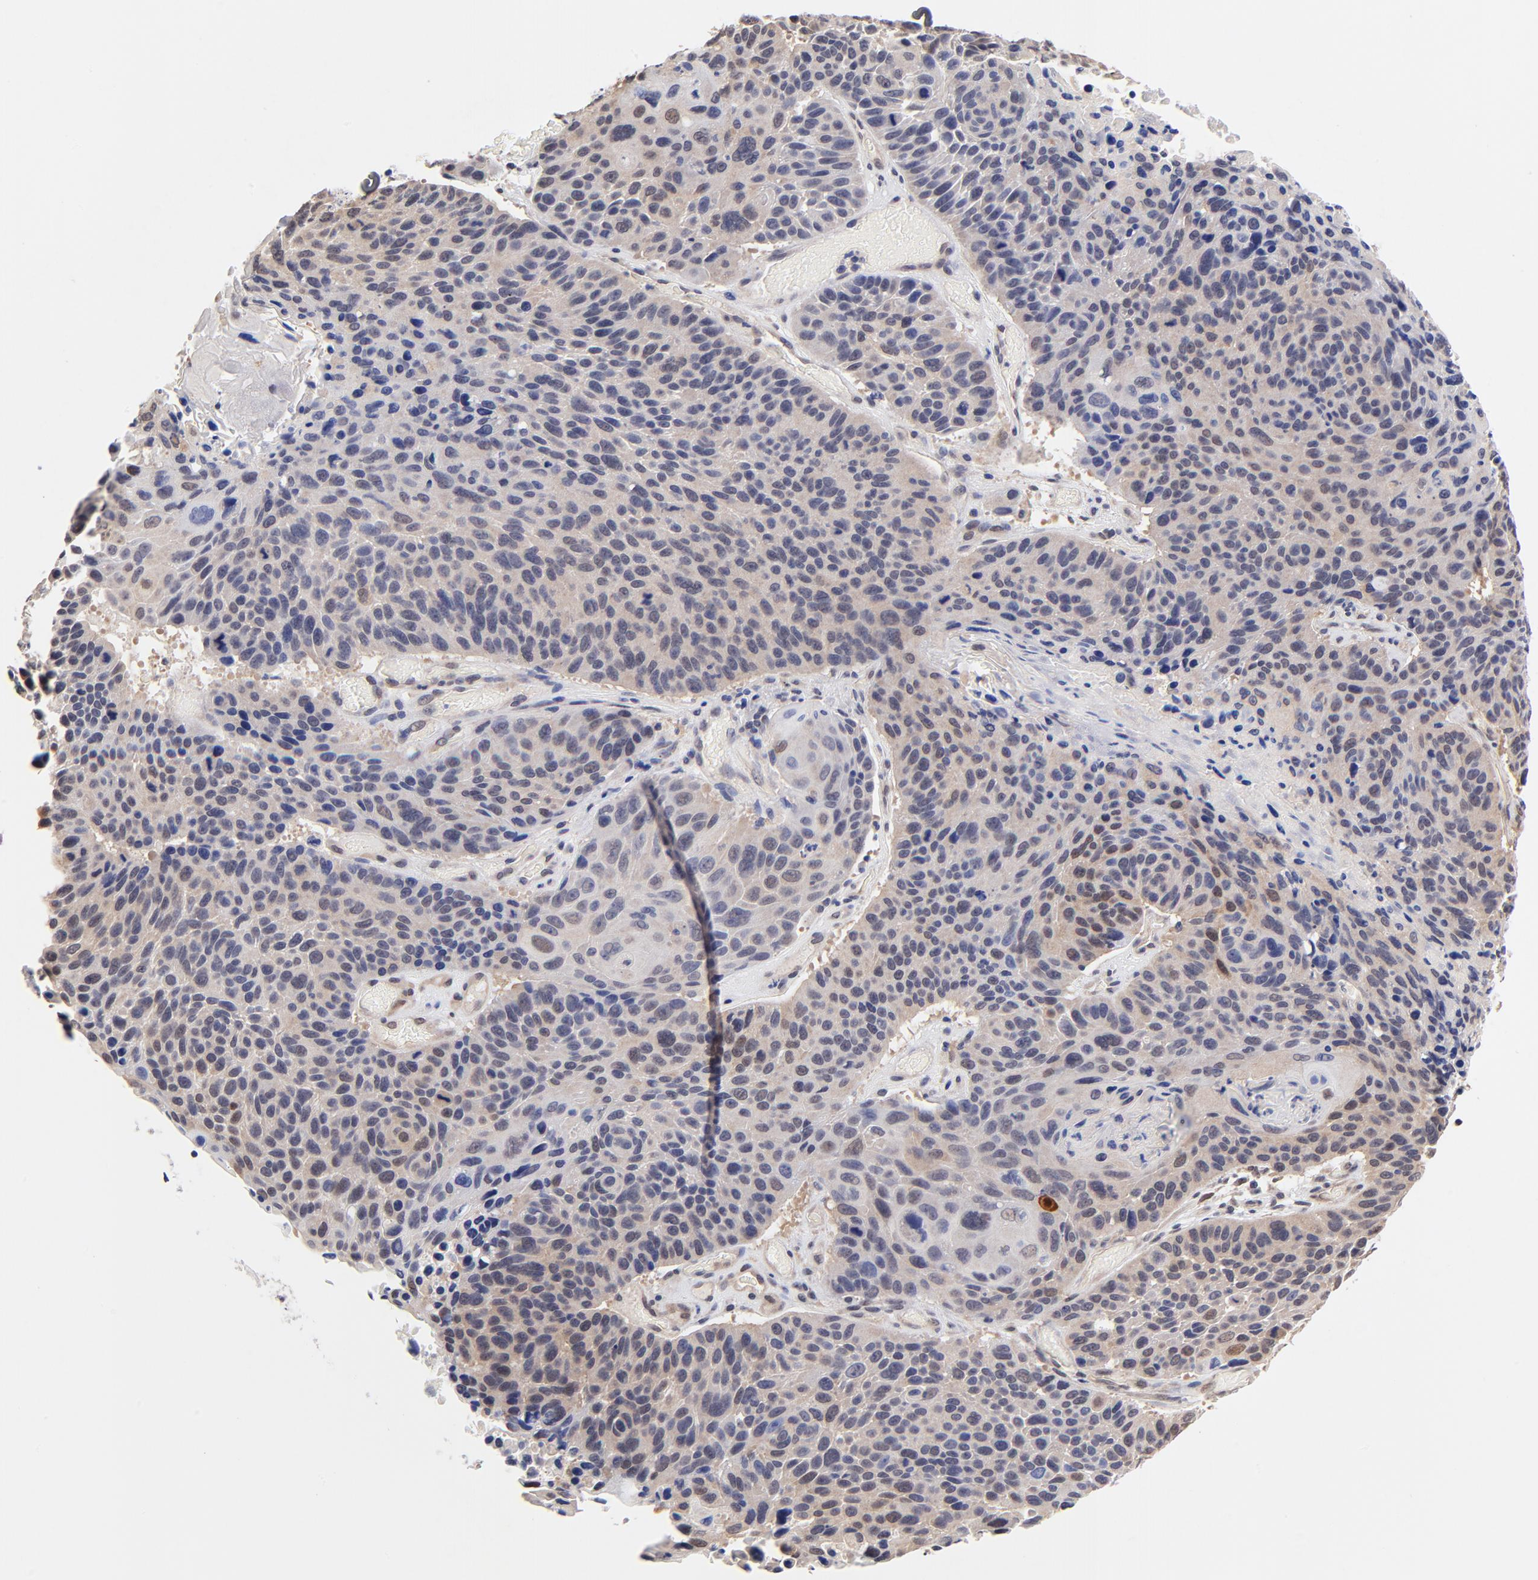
{"staining": {"intensity": "weak", "quantity": "25%-75%", "location": "nuclear"}, "tissue": "lung cancer", "cell_type": "Tumor cells", "image_type": "cancer", "snomed": [{"axis": "morphology", "description": "Squamous cell carcinoma, NOS"}, {"axis": "topography", "description": "Lung"}], "caption": "Immunohistochemical staining of lung cancer (squamous cell carcinoma) shows low levels of weak nuclear expression in about 25%-75% of tumor cells. (IHC, brightfield microscopy, high magnification).", "gene": "TXNL1", "patient": {"sex": "male", "age": 68}}